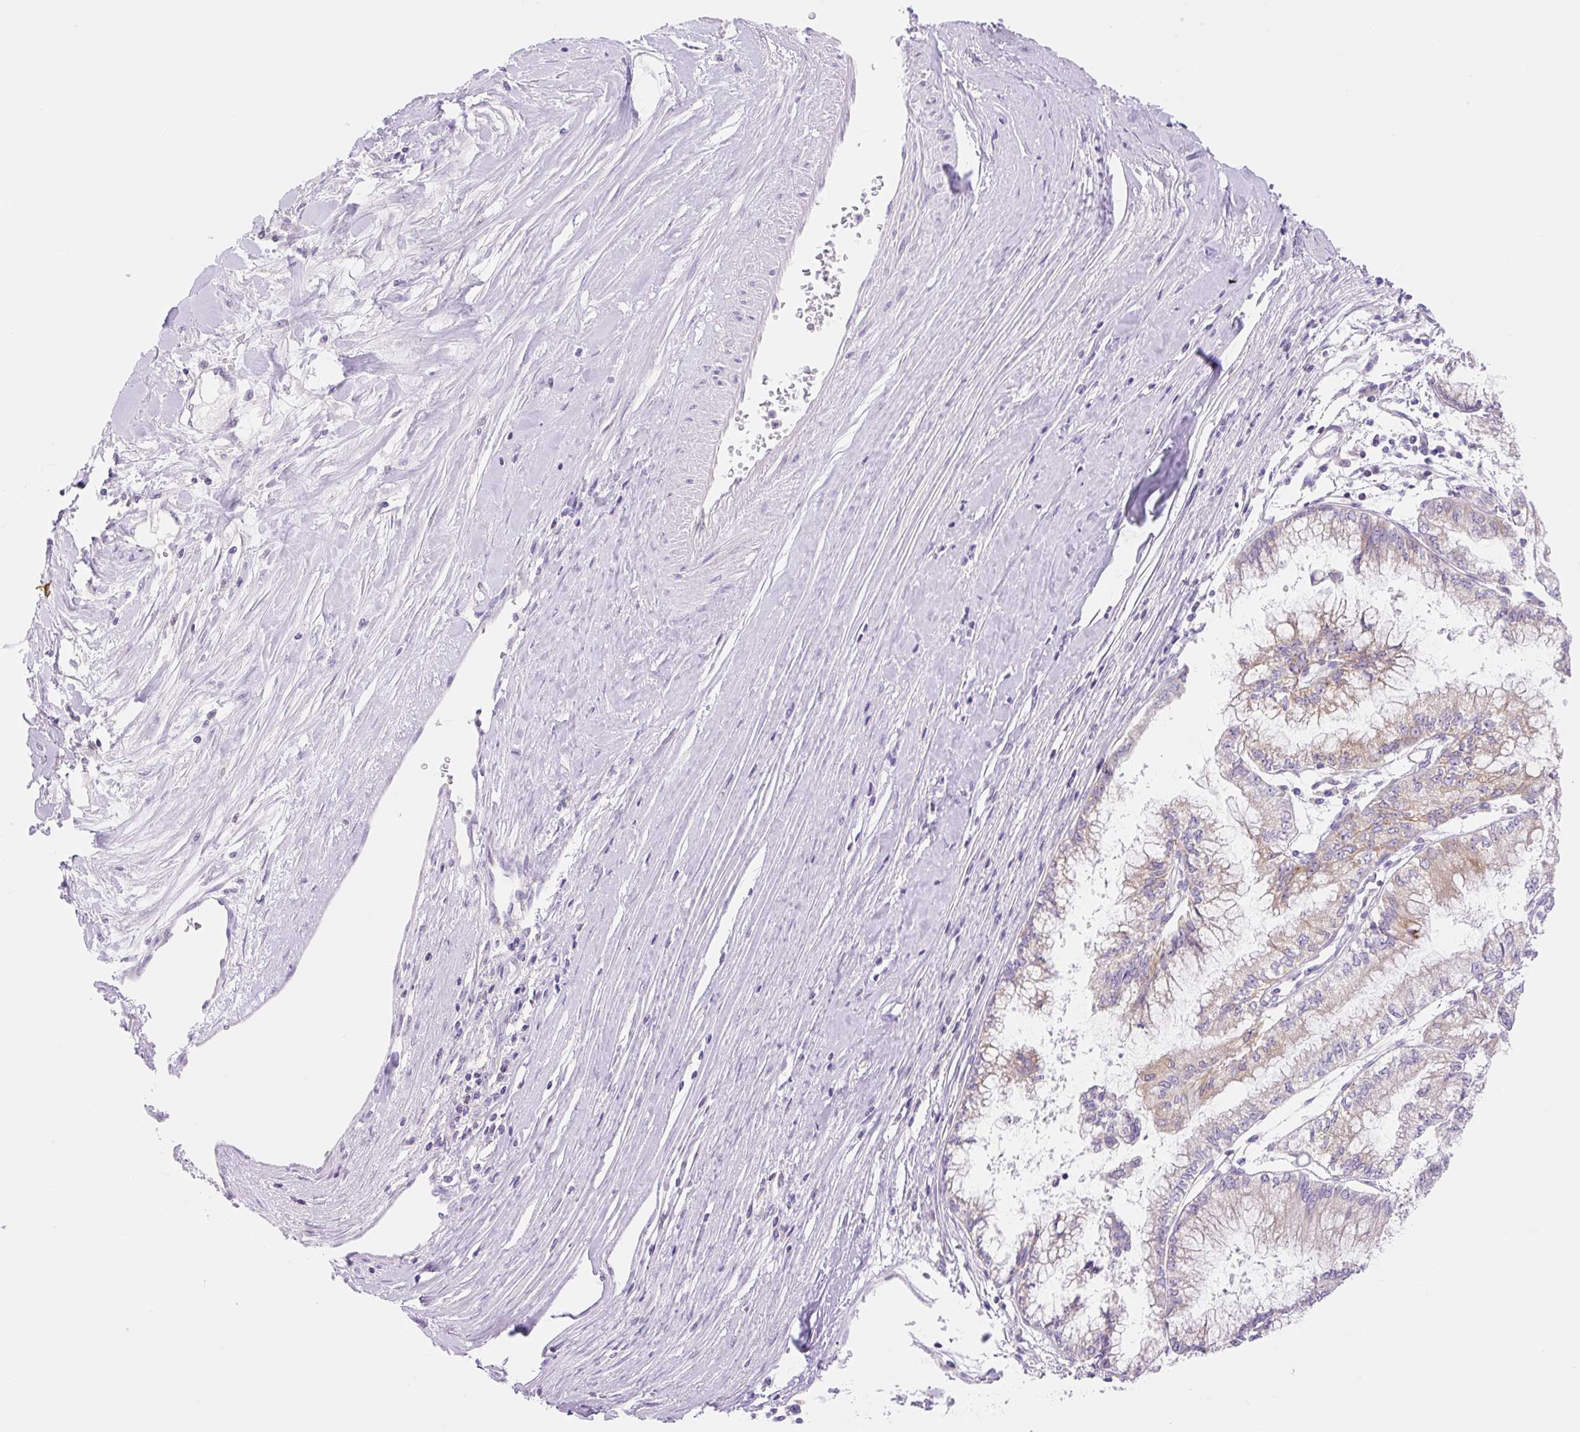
{"staining": {"intensity": "moderate", "quantity": "25%-75%", "location": "cytoplasmic/membranous"}, "tissue": "pancreatic cancer", "cell_type": "Tumor cells", "image_type": "cancer", "snomed": [{"axis": "morphology", "description": "Adenocarcinoma, NOS"}, {"axis": "topography", "description": "Pancreas"}], "caption": "Pancreatic cancer (adenocarcinoma) stained with immunohistochemistry shows moderate cytoplasmic/membranous positivity in about 25%-75% of tumor cells.", "gene": "FOCAD", "patient": {"sex": "male", "age": 73}}